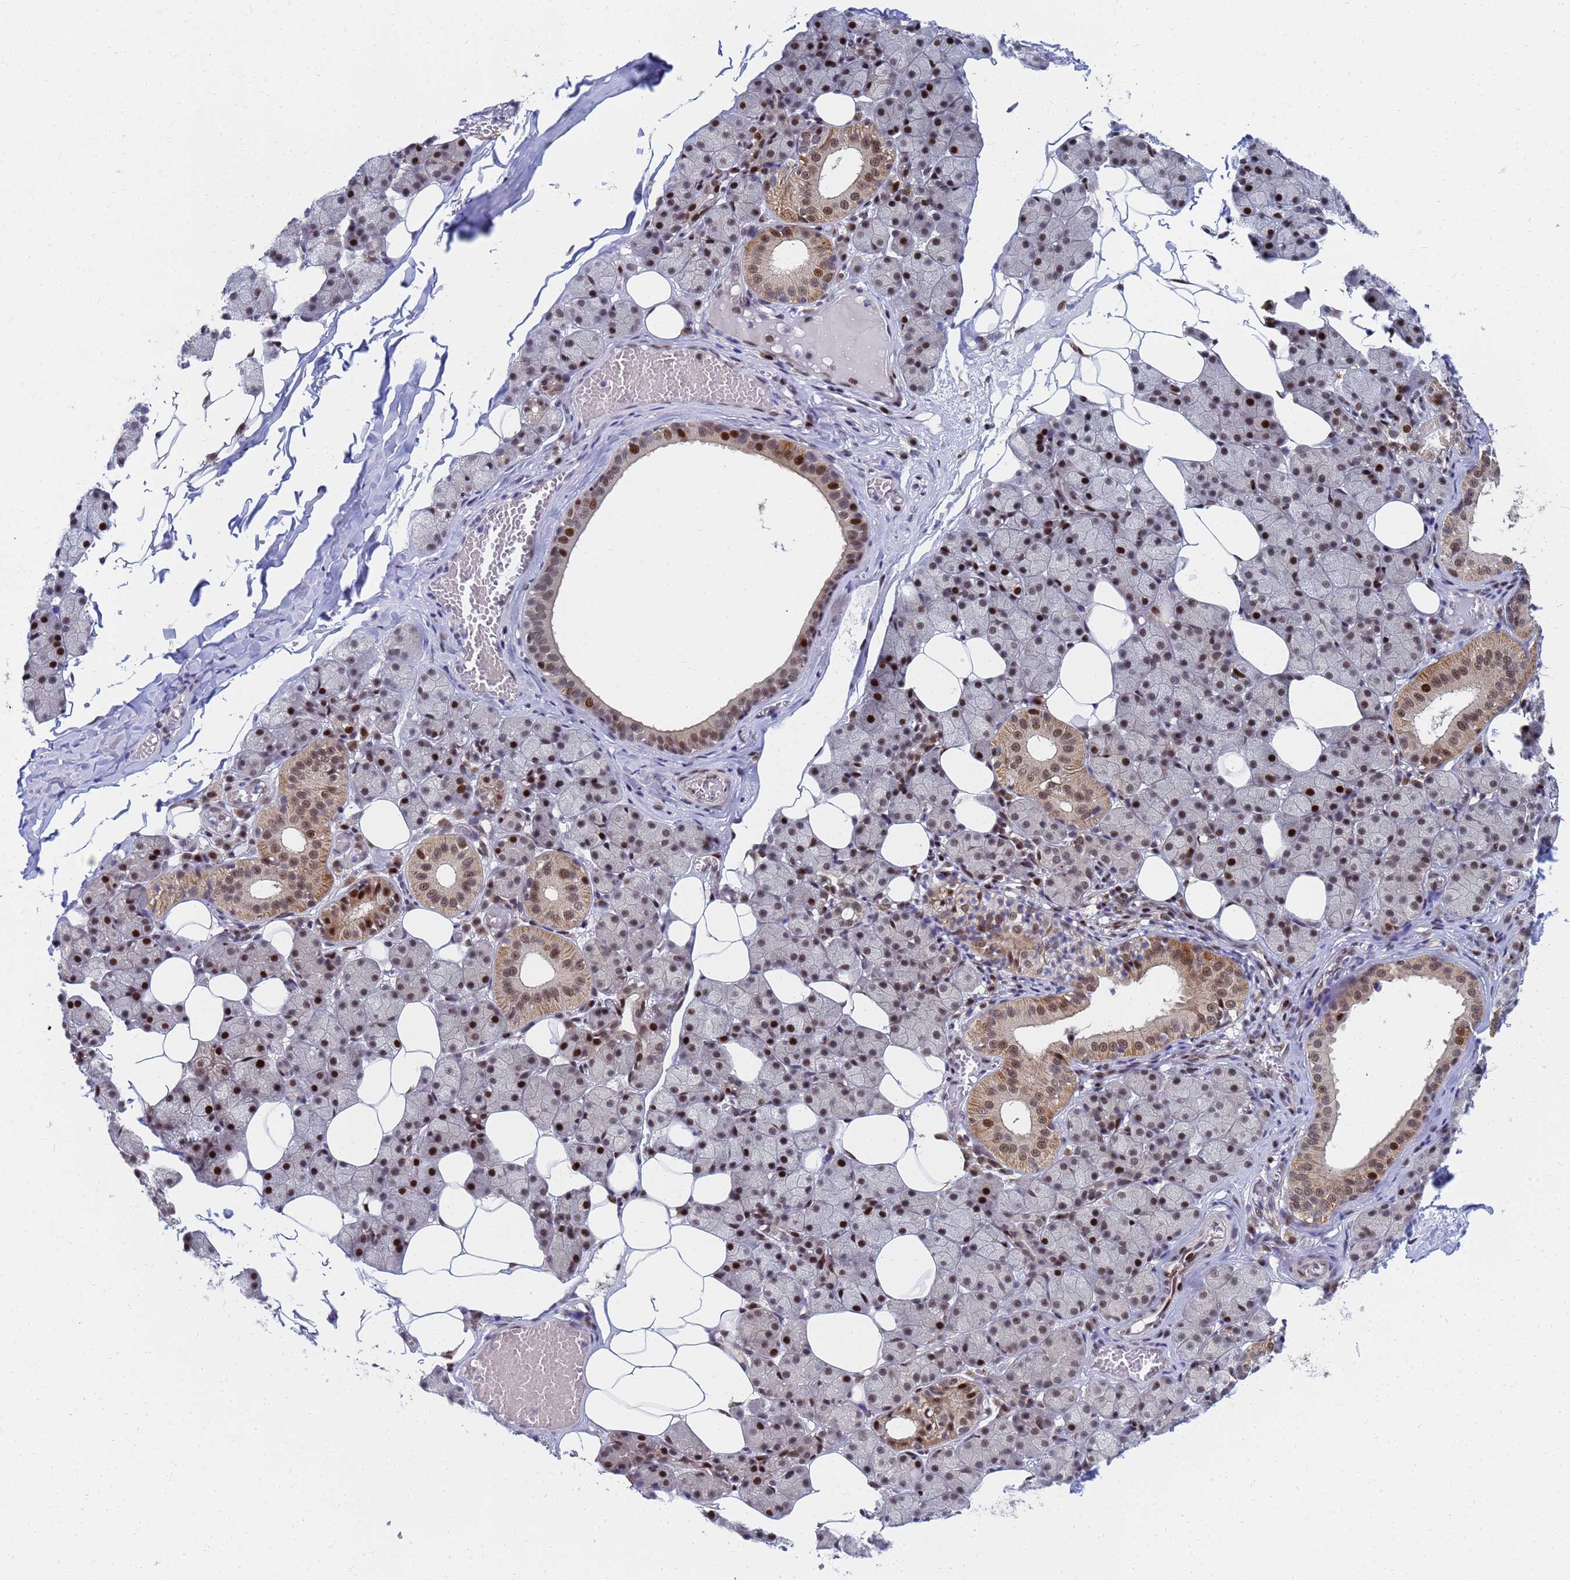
{"staining": {"intensity": "moderate", "quantity": "25%-75%", "location": "cytoplasmic/membranous,nuclear"}, "tissue": "salivary gland", "cell_type": "Glandular cells", "image_type": "normal", "snomed": [{"axis": "morphology", "description": "Normal tissue, NOS"}, {"axis": "topography", "description": "Salivary gland"}], "caption": "IHC (DAB) staining of benign salivary gland exhibits moderate cytoplasmic/membranous,nuclear protein staining in approximately 25%-75% of glandular cells.", "gene": "AP5Z1", "patient": {"sex": "female", "age": 33}}